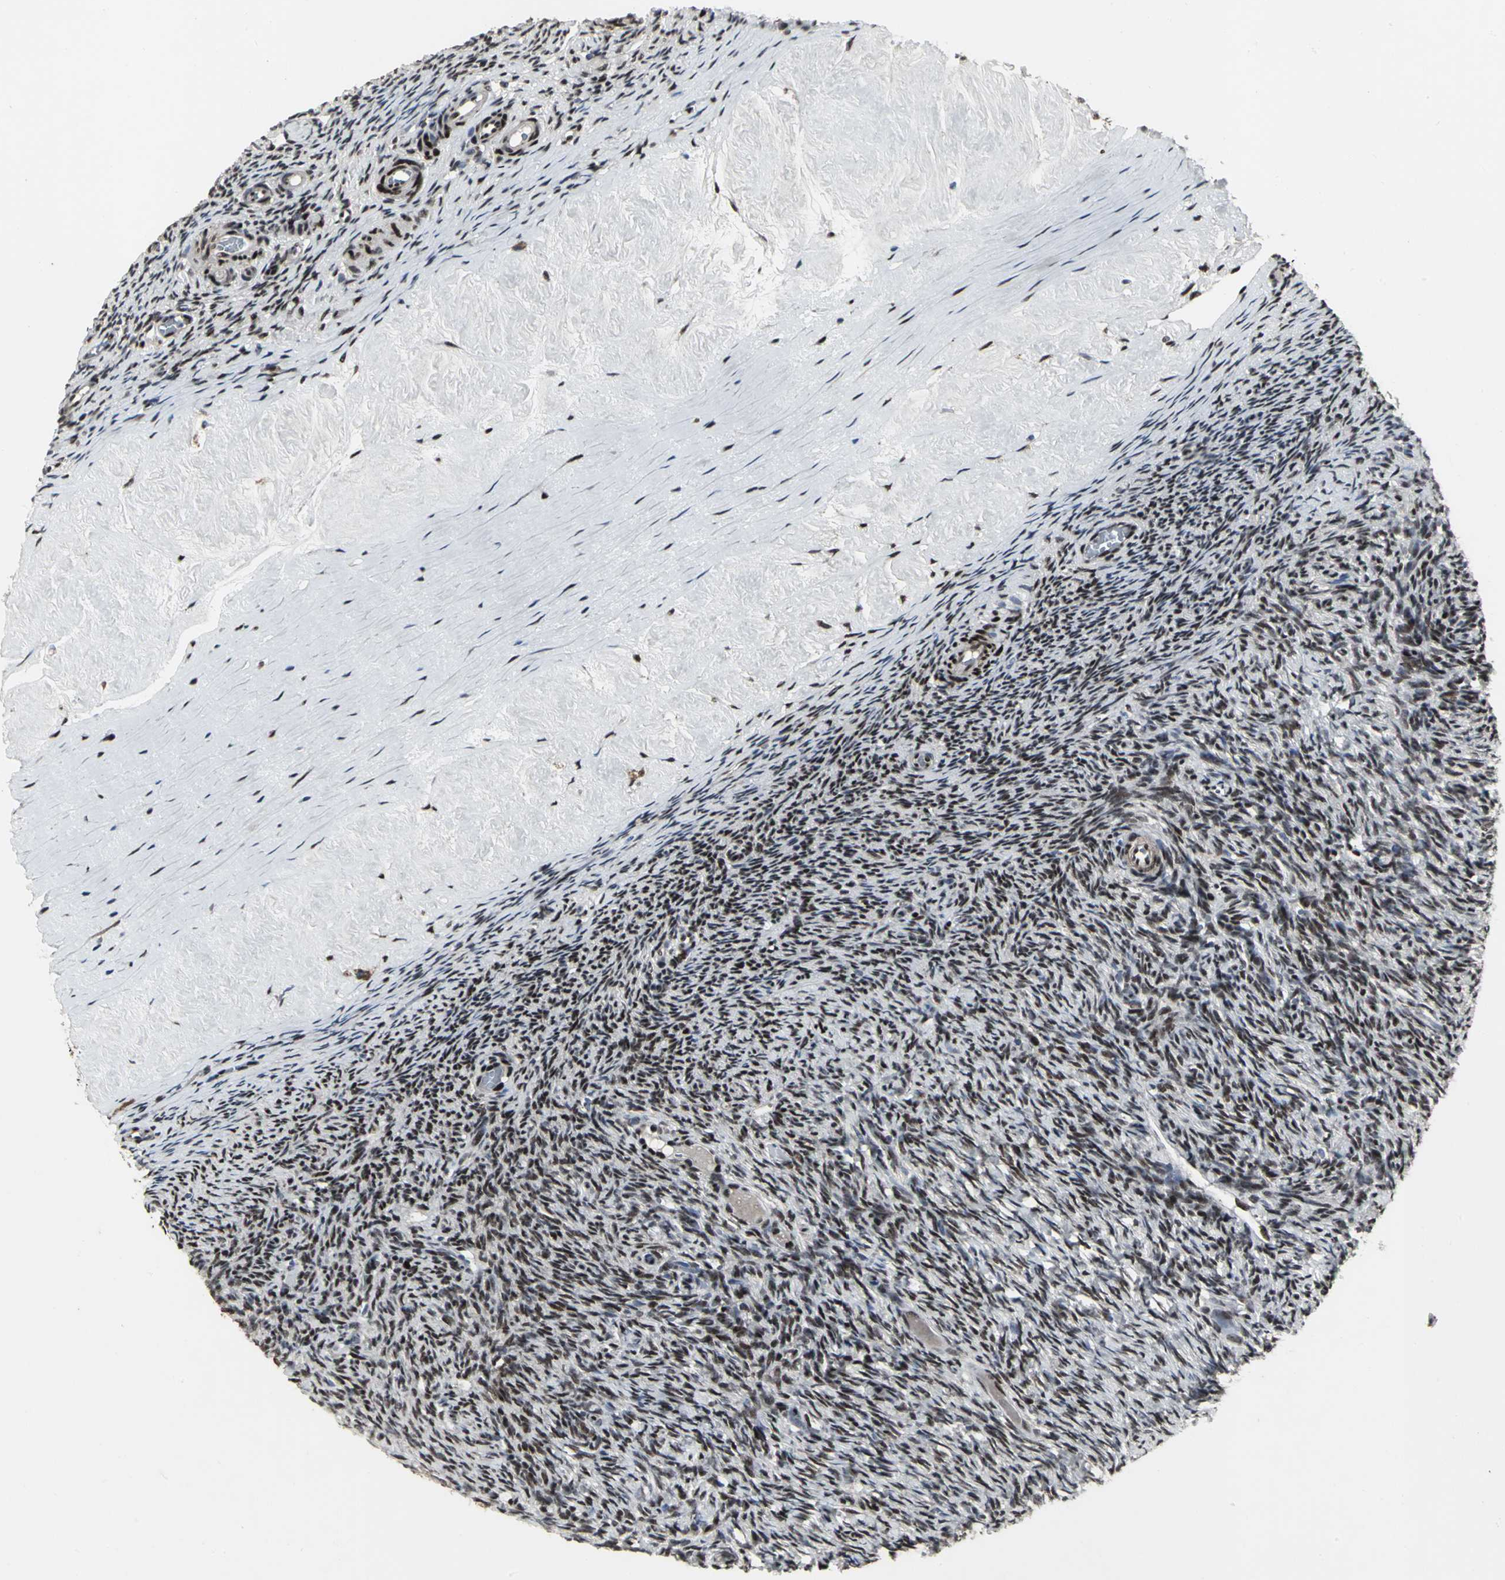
{"staining": {"intensity": "strong", "quantity": ">75%", "location": "nuclear"}, "tissue": "ovary", "cell_type": "Ovarian stroma cells", "image_type": "normal", "snomed": [{"axis": "morphology", "description": "Normal tissue, NOS"}, {"axis": "topography", "description": "Ovary"}], "caption": "Immunohistochemistry (IHC) of normal human ovary shows high levels of strong nuclear positivity in approximately >75% of ovarian stroma cells. (Stains: DAB in brown, nuclei in blue, Microscopy: brightfield microscopy at high magnification).", "gene": "SRF", "patient": {"sex": "female", "age": 60}}